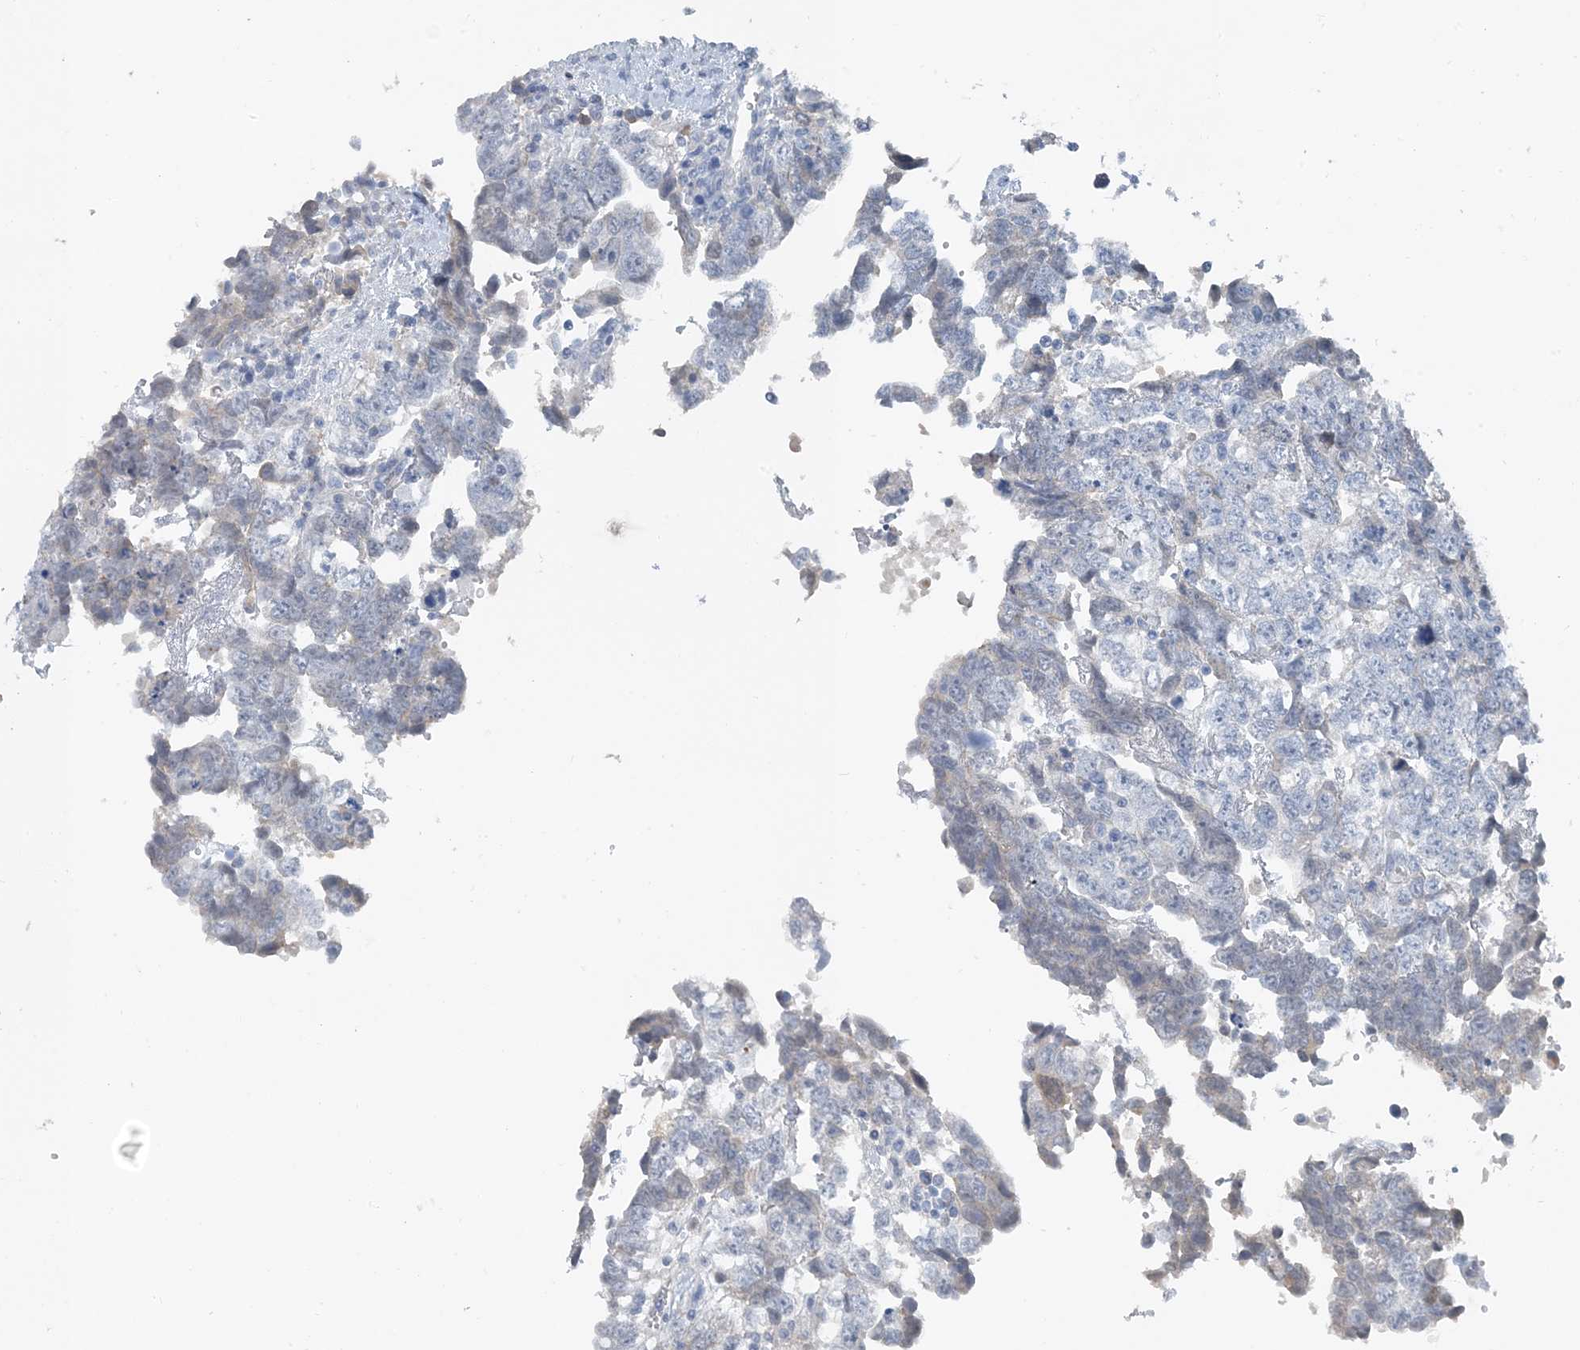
{"staining": {"intensity": "negative", "quantity": "none", "location": "none"}, "tissue": "testis cancer", "cell_type": "Tumor cells", "image_type": "cancer", "snomed": [{"axis": "morphology", "description": "Carcinoma, Embryonal, NOS"}, {"axis": "topography", "description": "Testis"}], "caption": "Immunohistochemical staining of embryonal carcinoma (testis) reveals no significant expression in tumor cells.", "gene": "CTRL", "patient": {"sex": "male", "age": 37}}